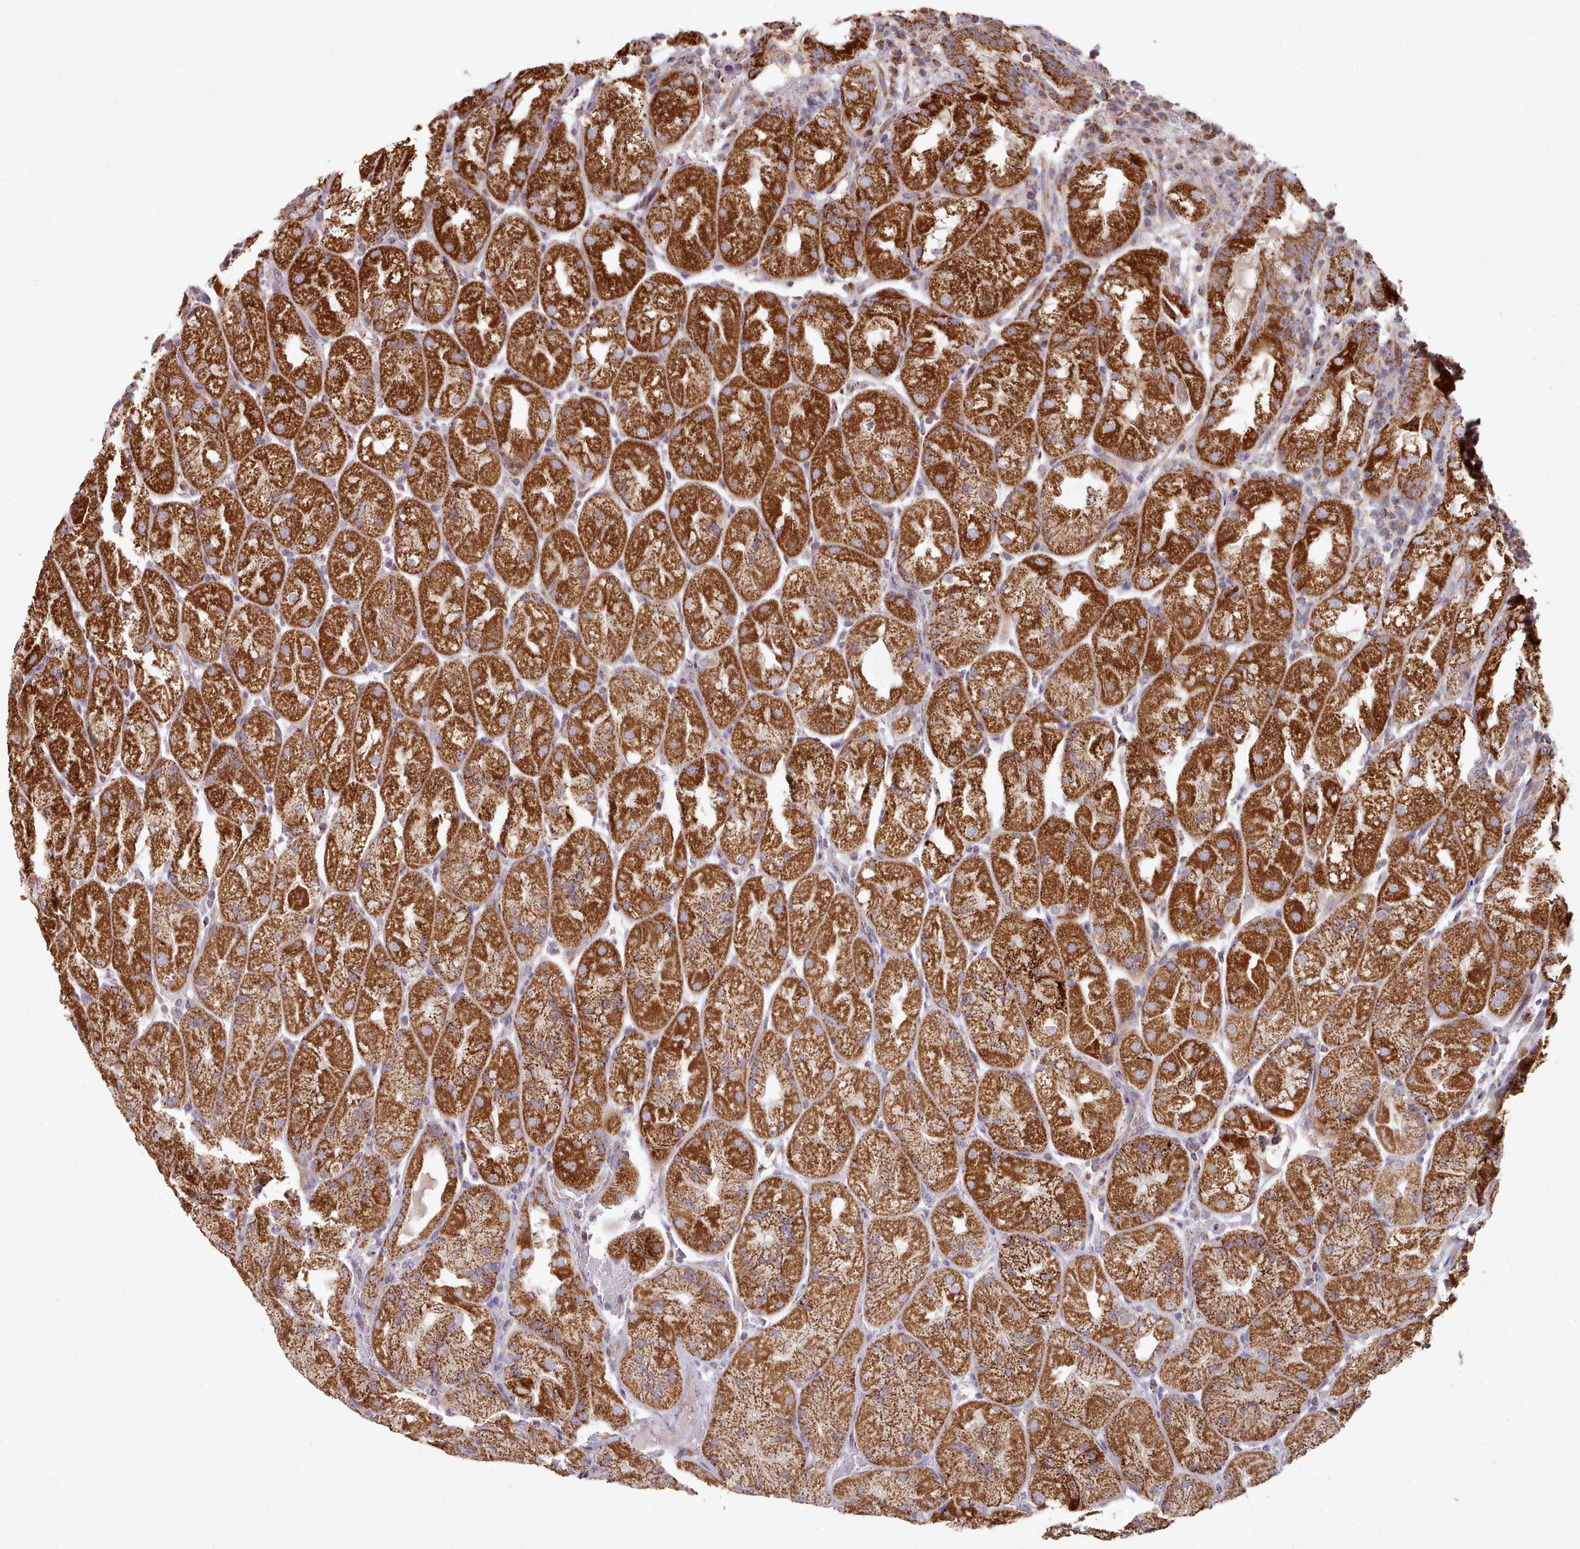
{"staining": {"intensity": "strong", "quantity": ">75%", "location": "cytoplasmic/membranous"}, "tissue": "stomach", "cell_type": "Glandular cells", "image_type": "normal", "snomed": [{"axis": "morphology", "description": "Normal tissue, NOS"}, {"axis": "topography", "description": "Stomach, upper"}], "caption": "Immunohistochemistry (IHC) image of benign stomach: stomach stained using immunohistochemistry (IHC) shows high levels of strong protein expression localized specifically in the cytoplasmic/membranous of glandular cells, appearing as a cytoplasmic/membranous brown color.", "gene": "HSDL2", "patient": {"sex": "male", "age": 52}}